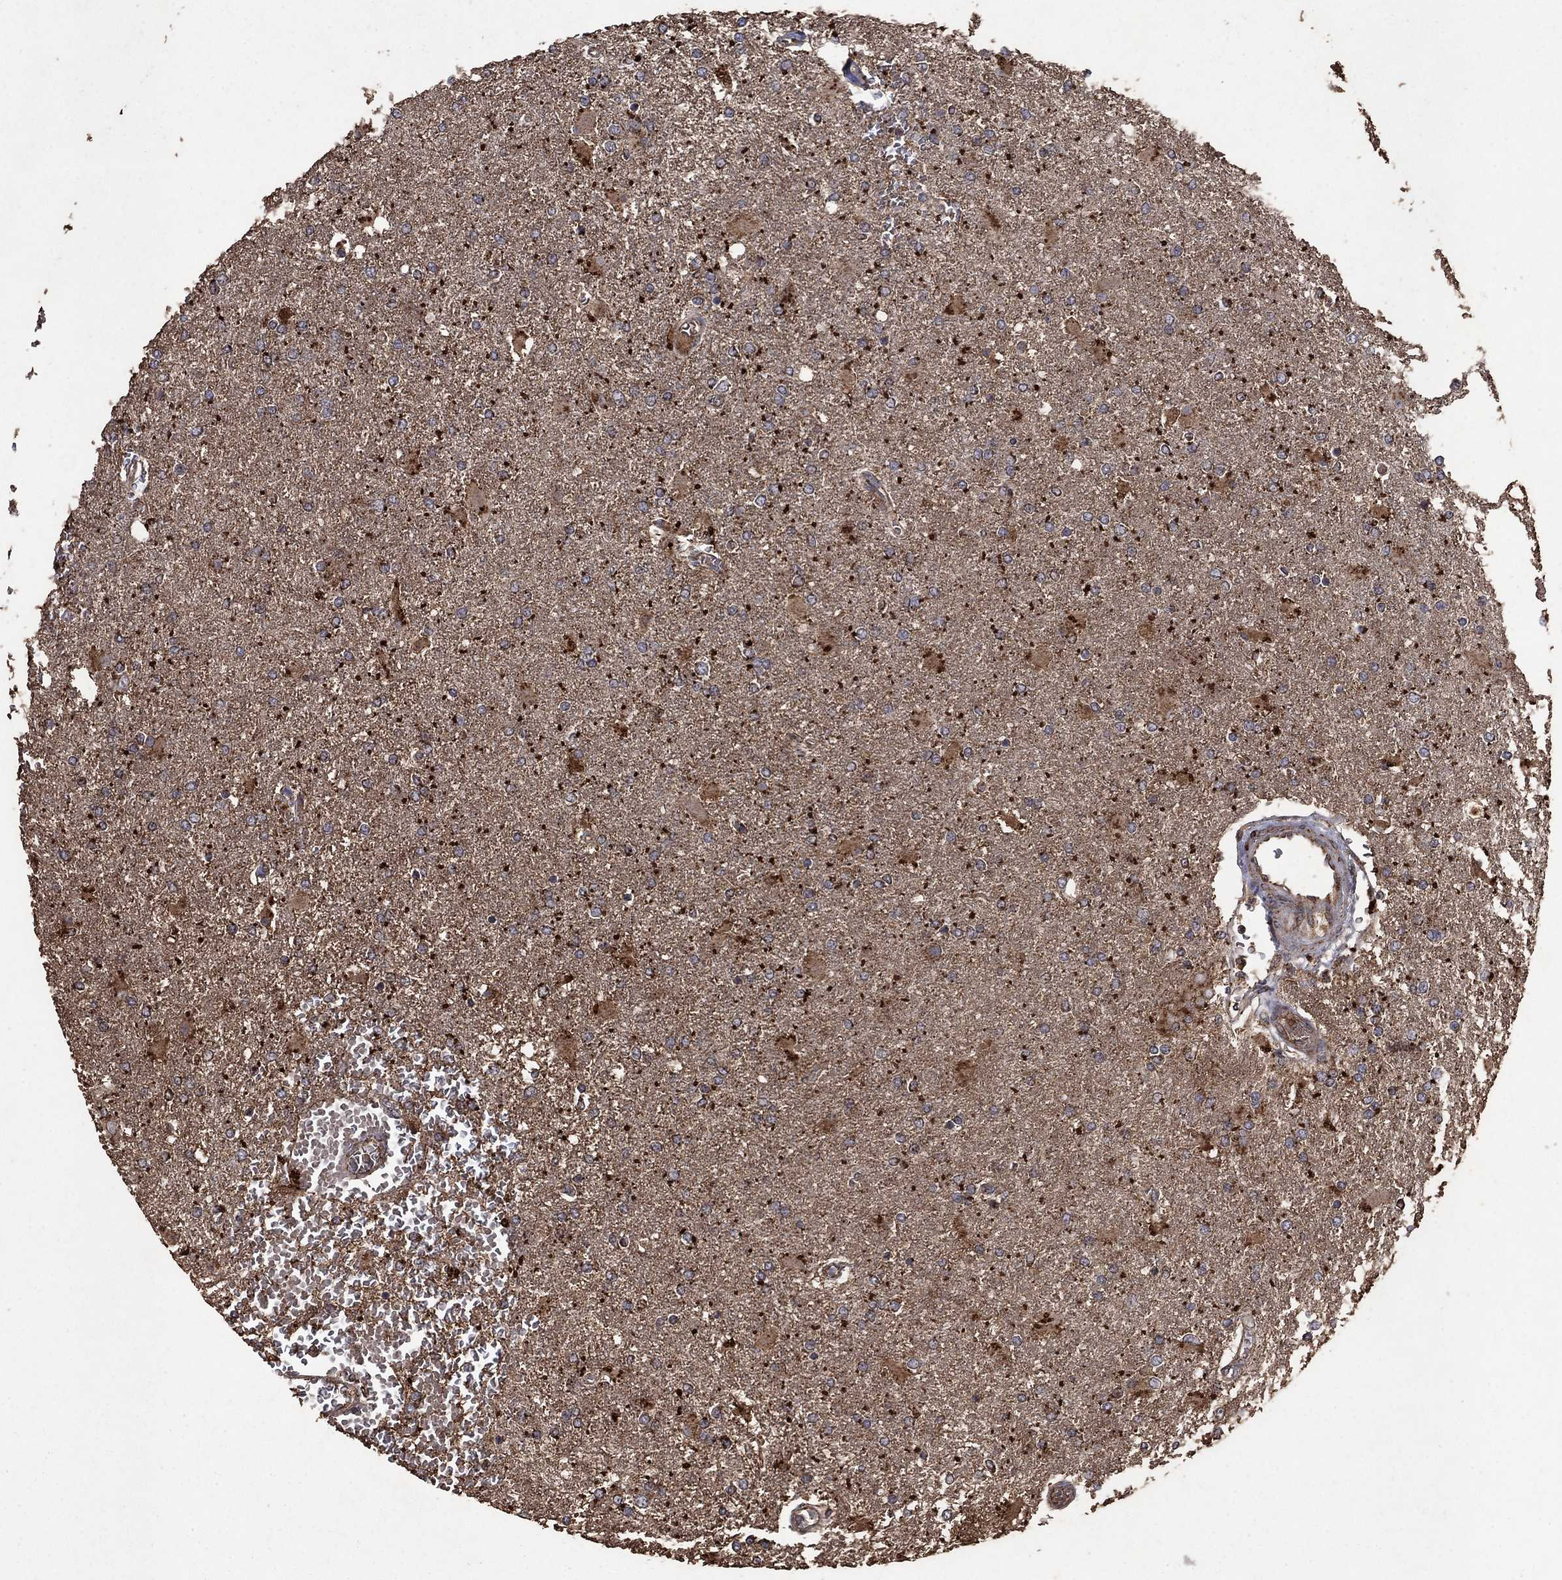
{"staining": {"intensity": "negative", "quantity": "none", "location": "none"}, "tissue": "glioma", "cell_type": "Tumor cells", "image_type": "cancer", "snomed": [{"axis": "morphology", "description": "Glioma, malignant, High grade"}, {"axis": "topography", "description": "Cerebral cortex"}], "caption": "Tumor cells are negative for protein expression in human malignant glioma (high-grade). (Brightfield microscopy of DAB IHC at high magnification).", "gene": "DPH1", "patient": {"sex": "male", "age": 79}}